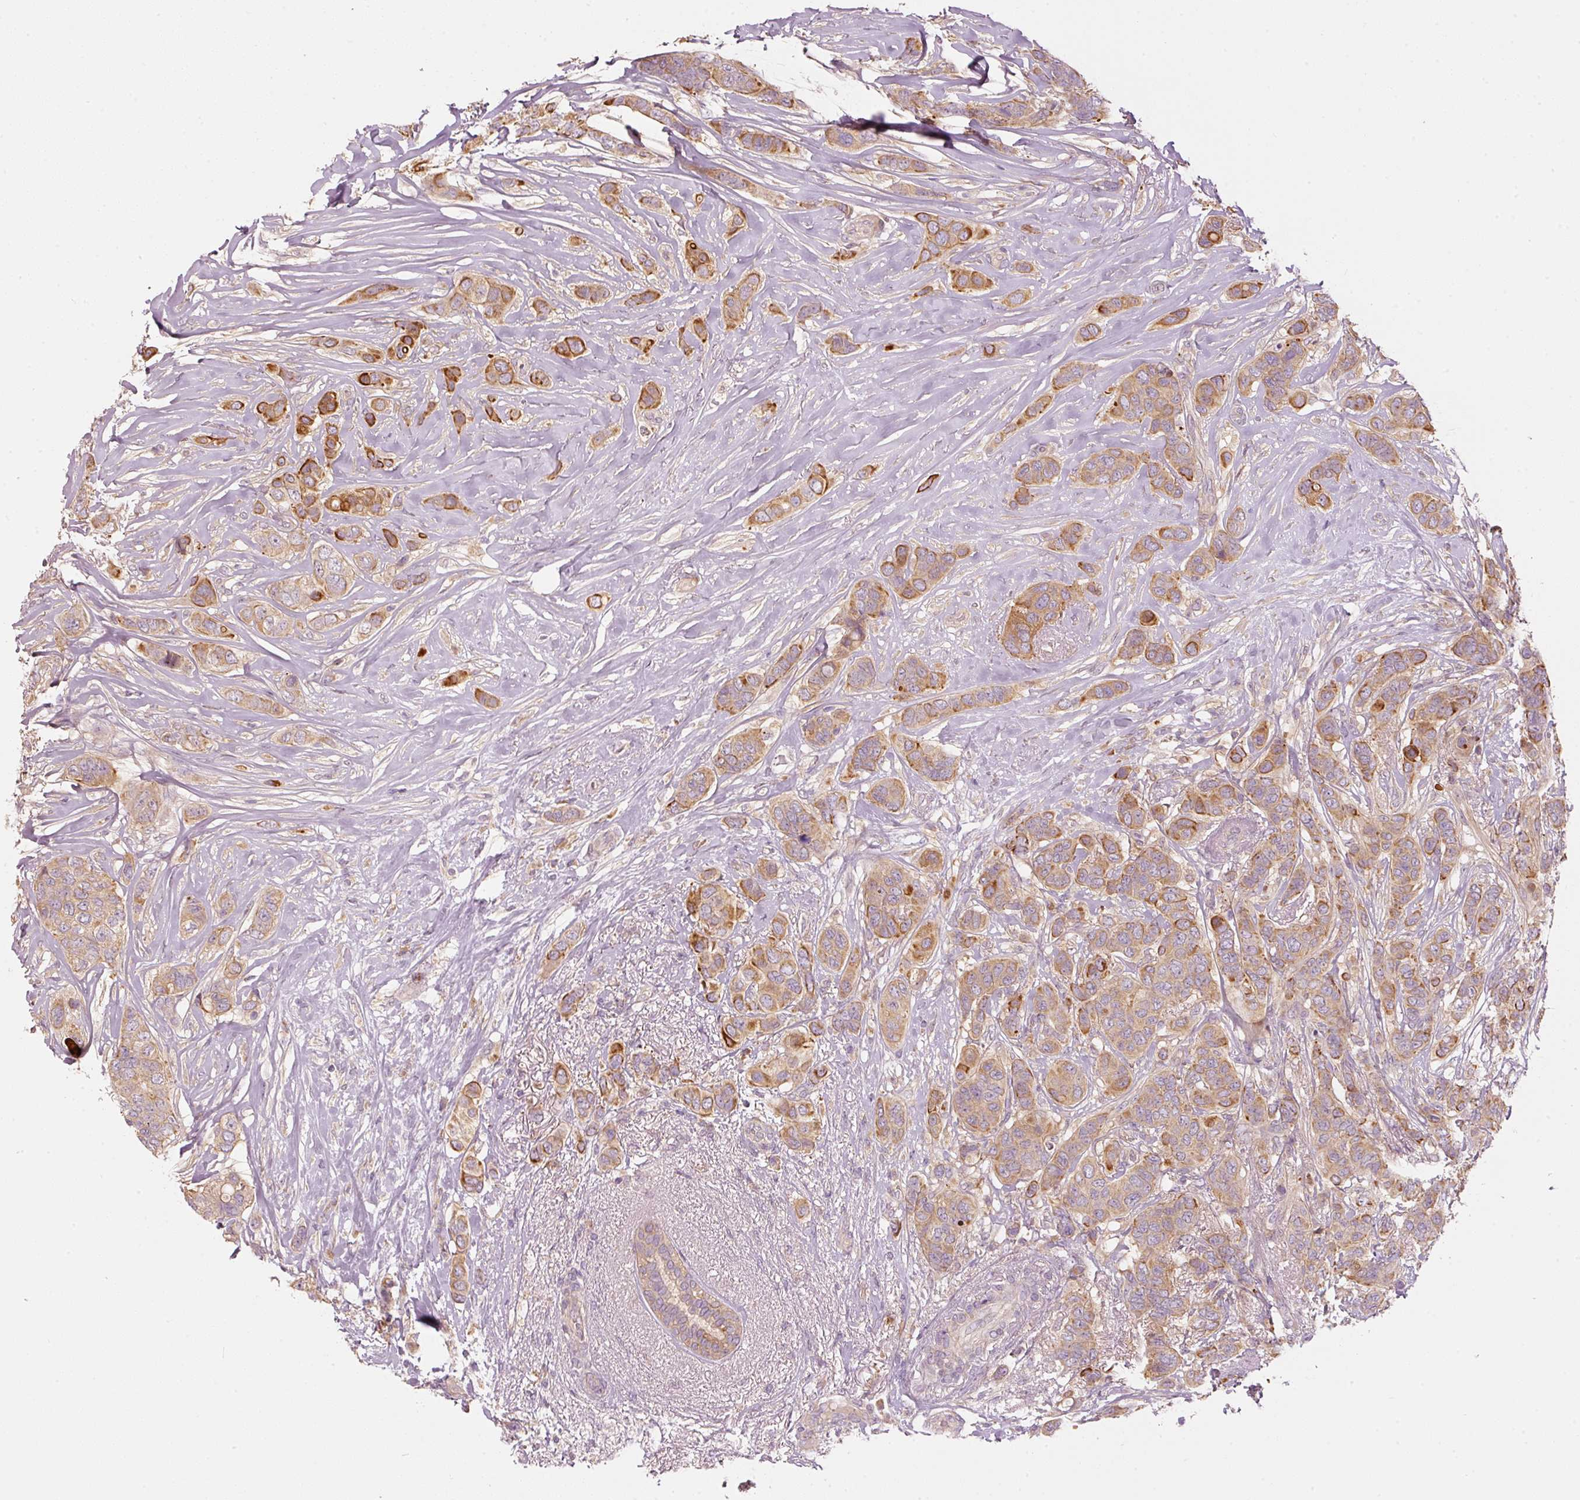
{"staining": {"intensity": "strong", "quantity": "25%-75%", "location": "cytoplasmic/membranous"}, "tissue": "breast cancer", "cell_type": "Tumor cells", "image_type": "cancer", "snomed": [{"axis": "morphology", "description": "Lobular carcinoma"}, {"axis": "topography", "description": "Breast"}], "caption": "Breast lobular carcinoma stained with a brown dye shows strong cytoplasmic/membranous positive staining in approximately 25%-75% of tumor cells.", "gene": "MAP10", "patient": {"sex": "female", "age": 51}}